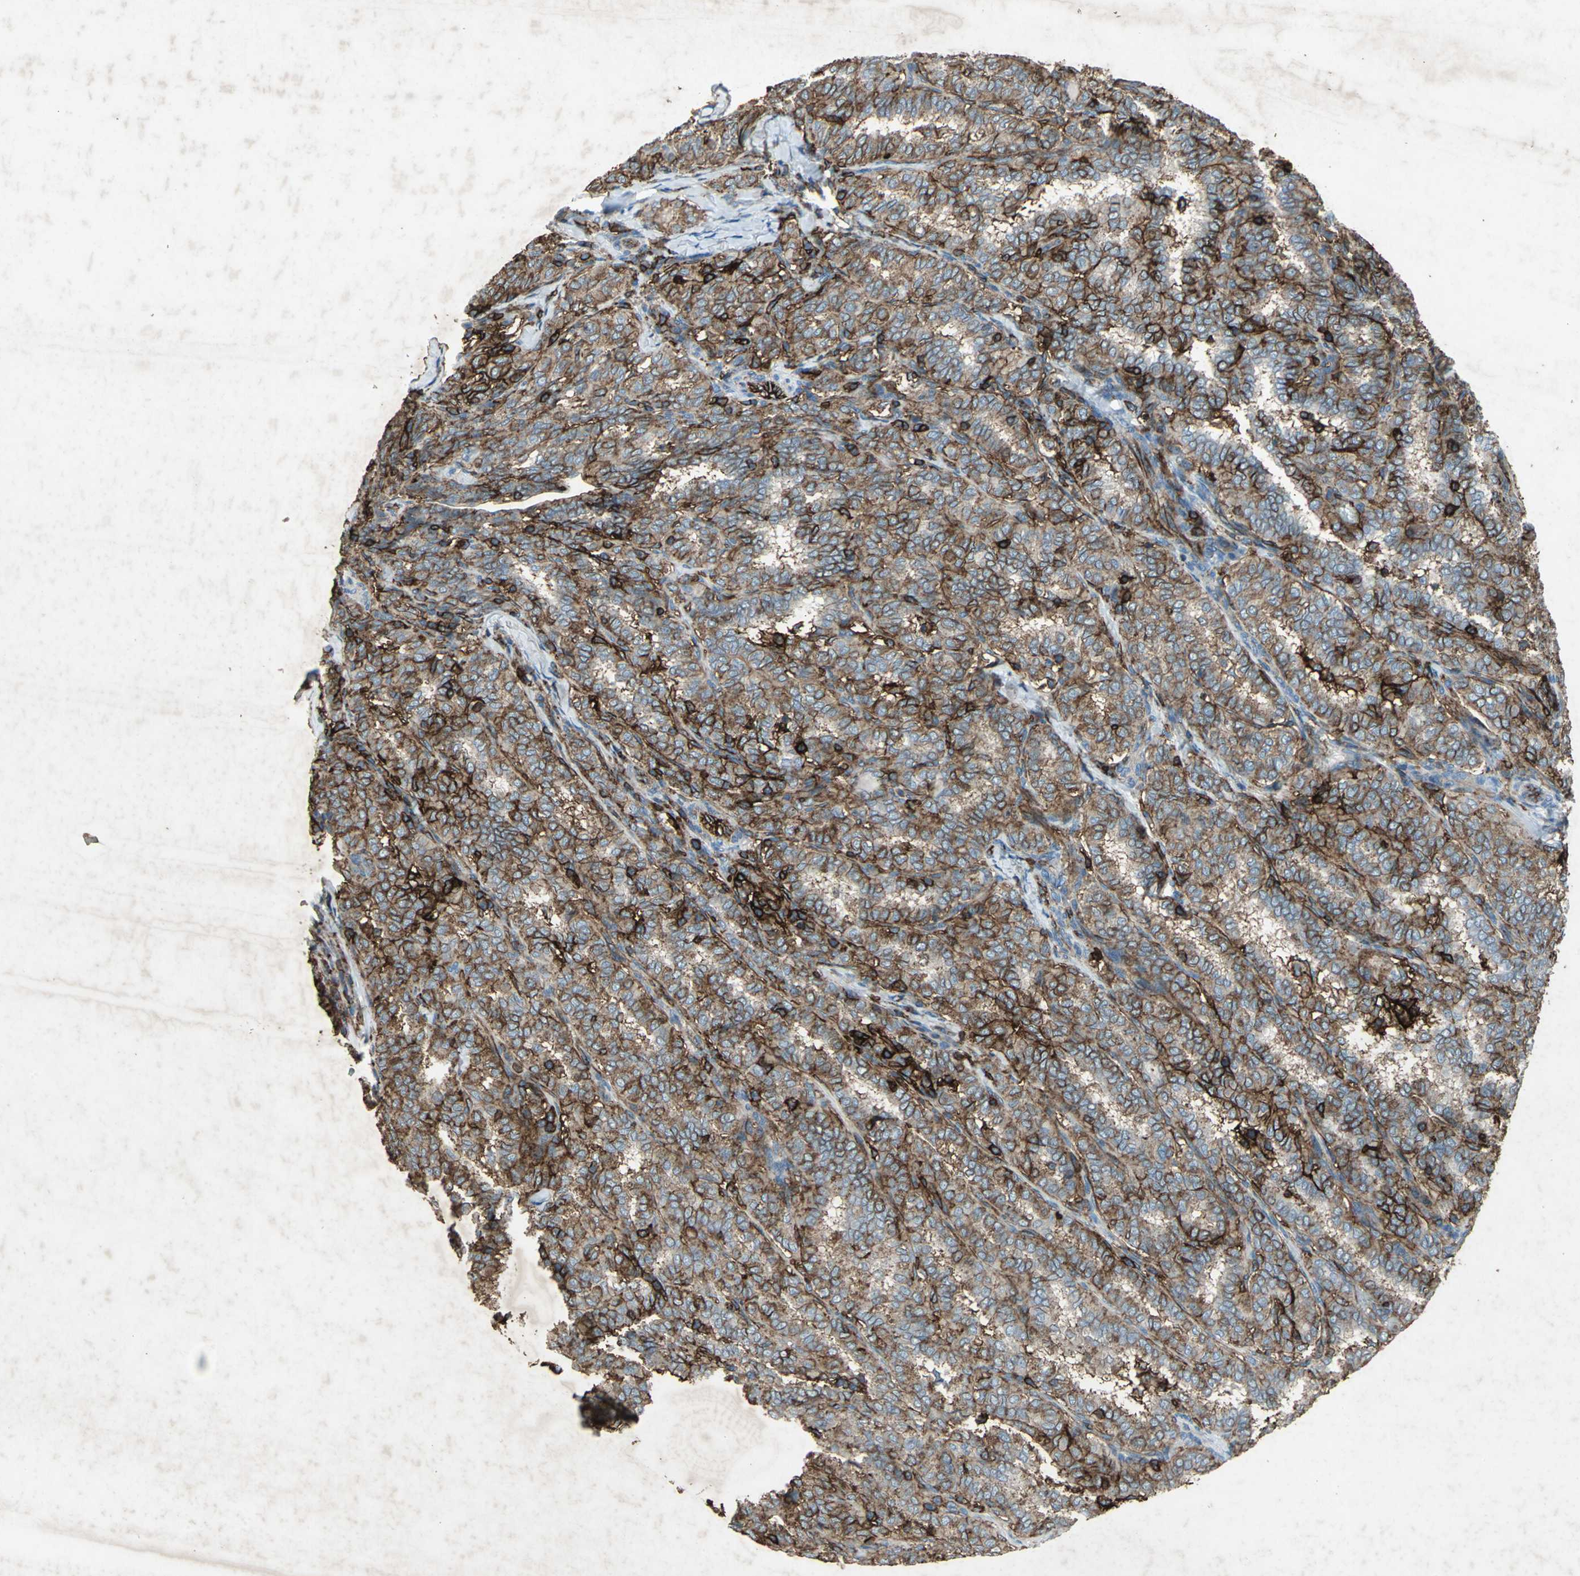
{"staining": {"intensity": "strong", "quantity": ">75%", "location": "cytoplasmic/membranous"}, "tissue": "thyroid cancer", "cell_type": "Tumor cells", "image_type": "cancer", "snomed": [{"axis": "morphology", "description": "Papillary adenocarcinoma, NOS"}, {"axis": "topography", "description": "Thyroid gland"}], "caption": "Tumor cells display high levels of strong cytoplasmic/membranous staining in approximately >75% of cells in thyroid cancer.", "gene": "CCR6", "patient": {"sex": "female", "age": 30}}